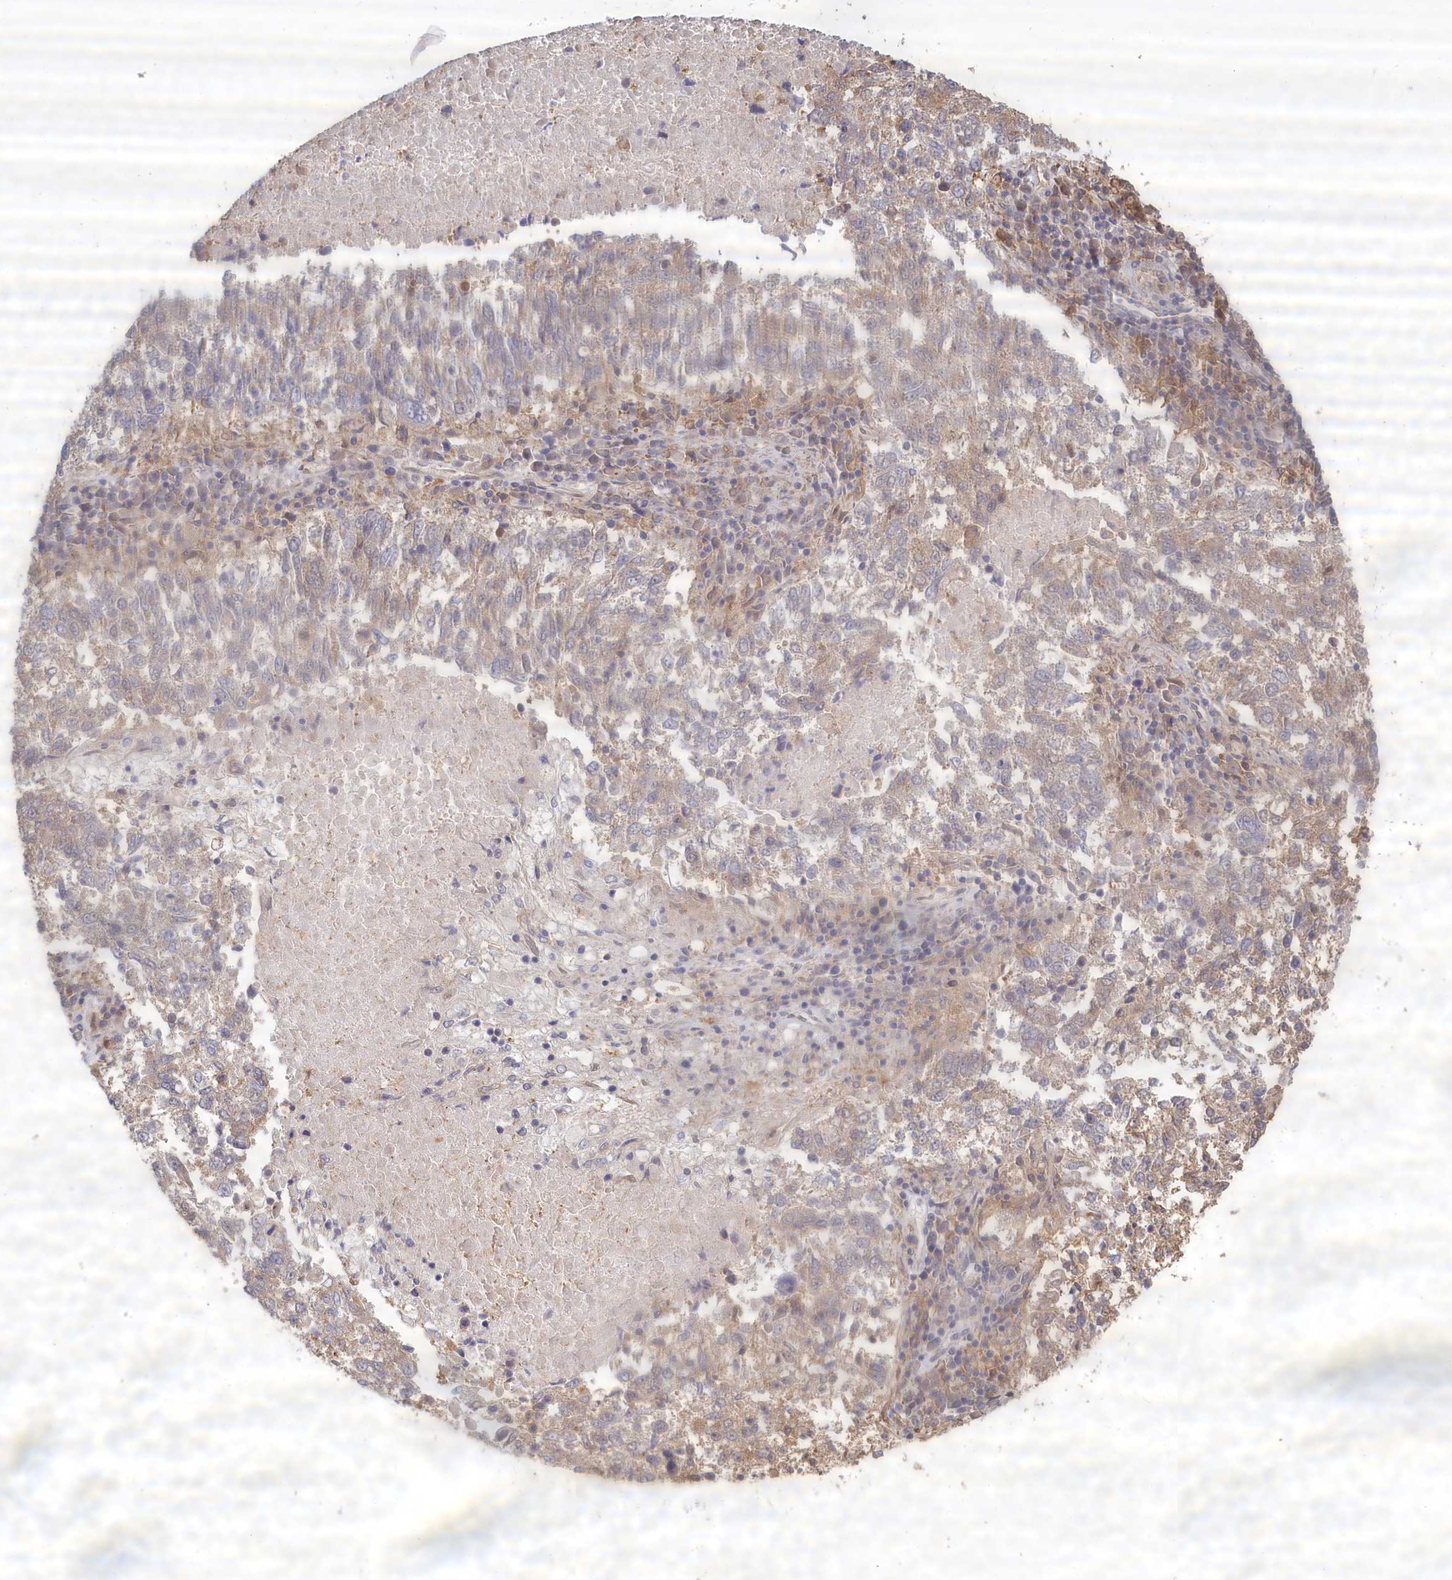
{"staining": {"intensity": "weak", "quantity": "25%-75%", "location": "cytoplasmic/membranous"}, "tissue": "lung cancer", "cell_type": "Tumor cells", "image_type": "cancer", "snomed": [{"axis": "morphology", "description": "Squamous cell carcinoma, NOS"}, {"axis": "topography", "description": "Lung"}], "caption": "DAB immunohistochemical staining of lung cancer (squamous cell carcinoma) demonstrates weak cytoplasmic/membranous protein staining in about 25%-75% of tumor cells.", "gene": "UCHL3", "patient": {"sex": "male", "age": 73}}